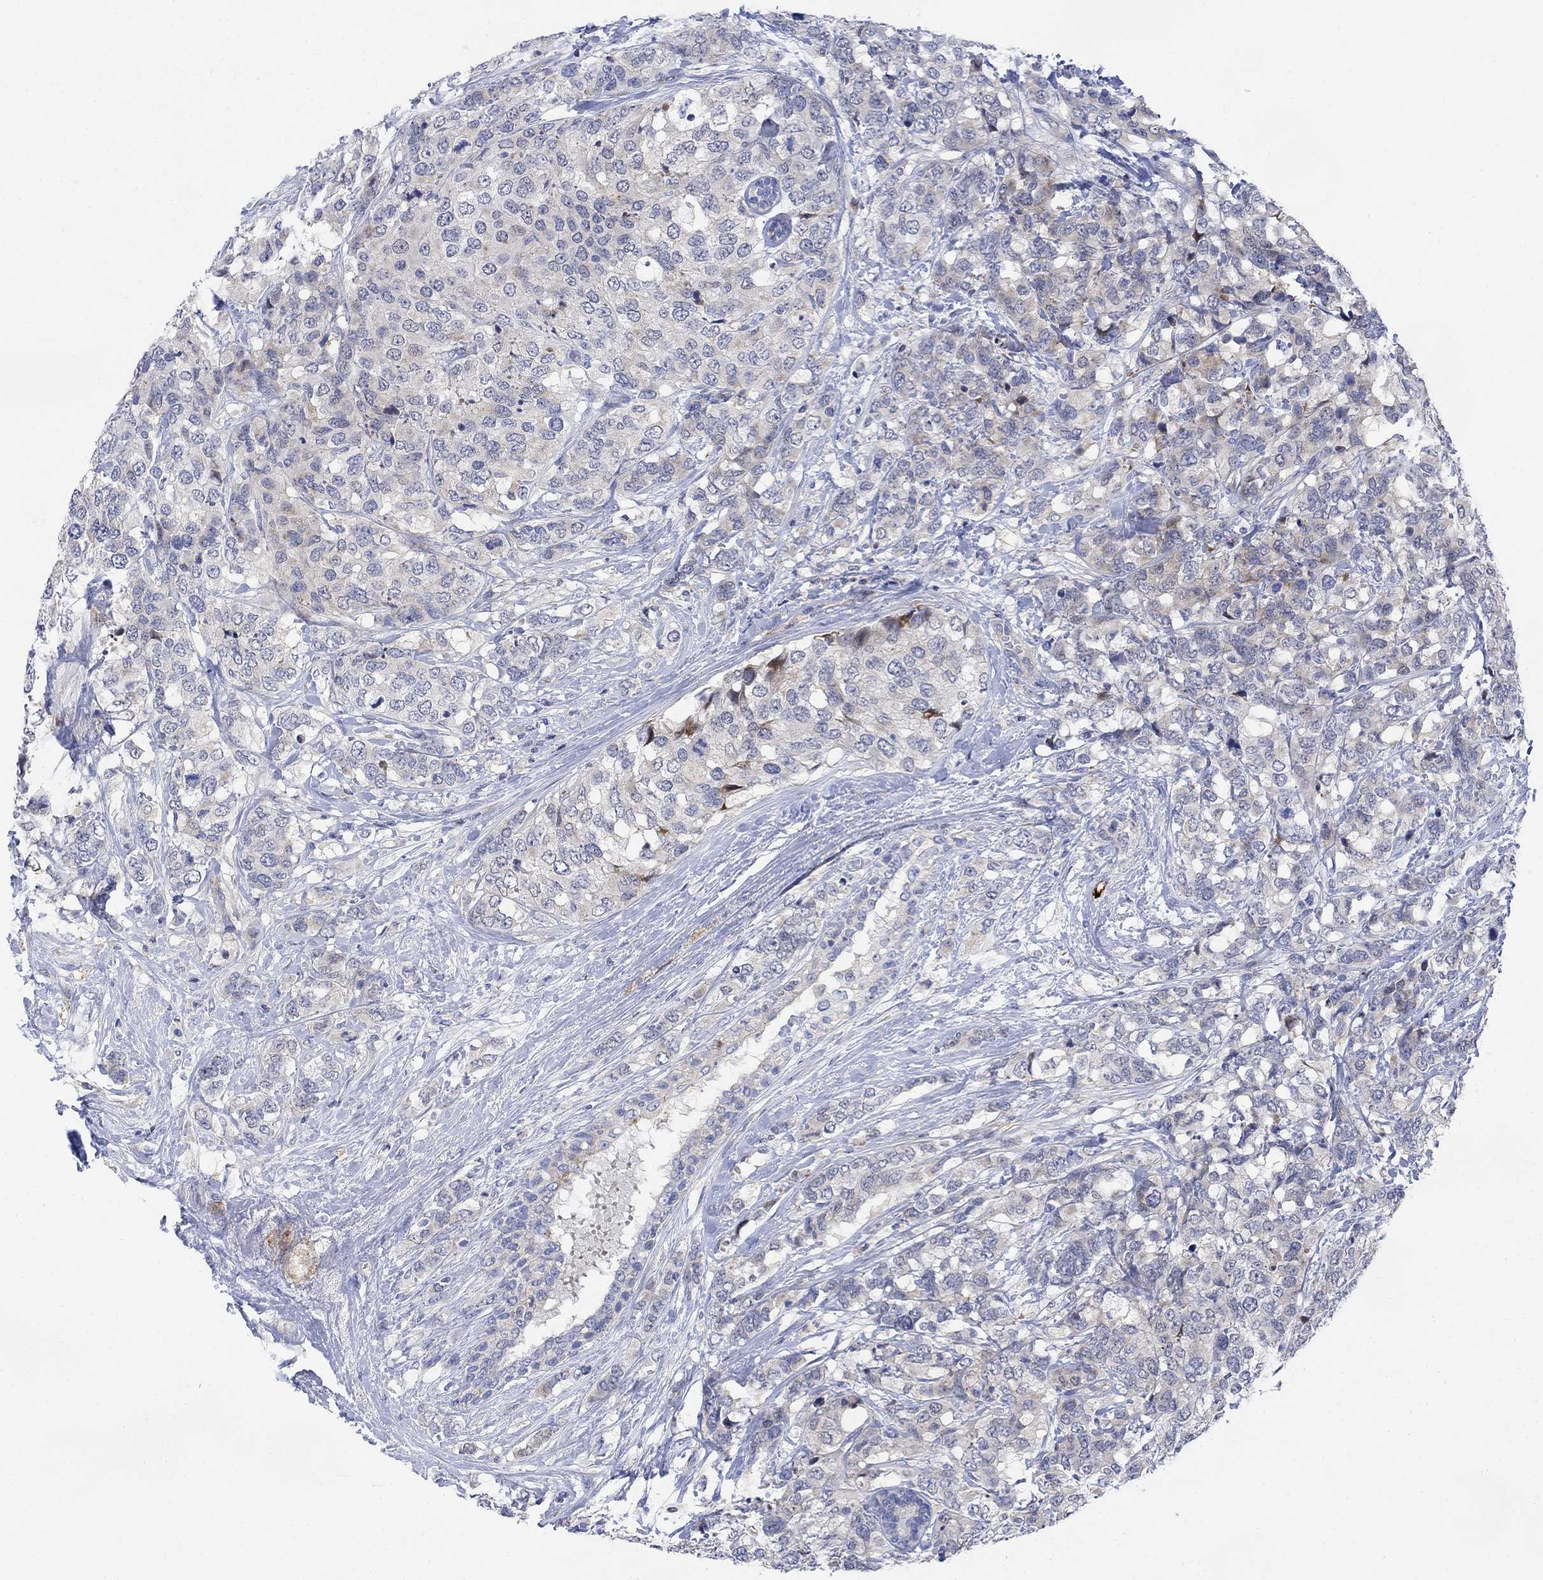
{"staining": {"intensity": "weak", "quantity": "25%-75%", "location": "cytoplasmic/membranous"}, "tissue": "breast cancer", "cell_type": "Tumor cells", "image_type": "cancer", "snomed": [{"axis": "morphology", "description": "Lobular carcinoma"}, {"axis": "topography", "description": "Breast"}], "caption": "There is low levels of weak cytoplasmic/membranous expression in tumor cells of breast lobular carcinoma, as demonstrated by immunohistochemical staining (brown color).", "gene": "ARSK", "patient": {"sex": "female", "age": 59}}